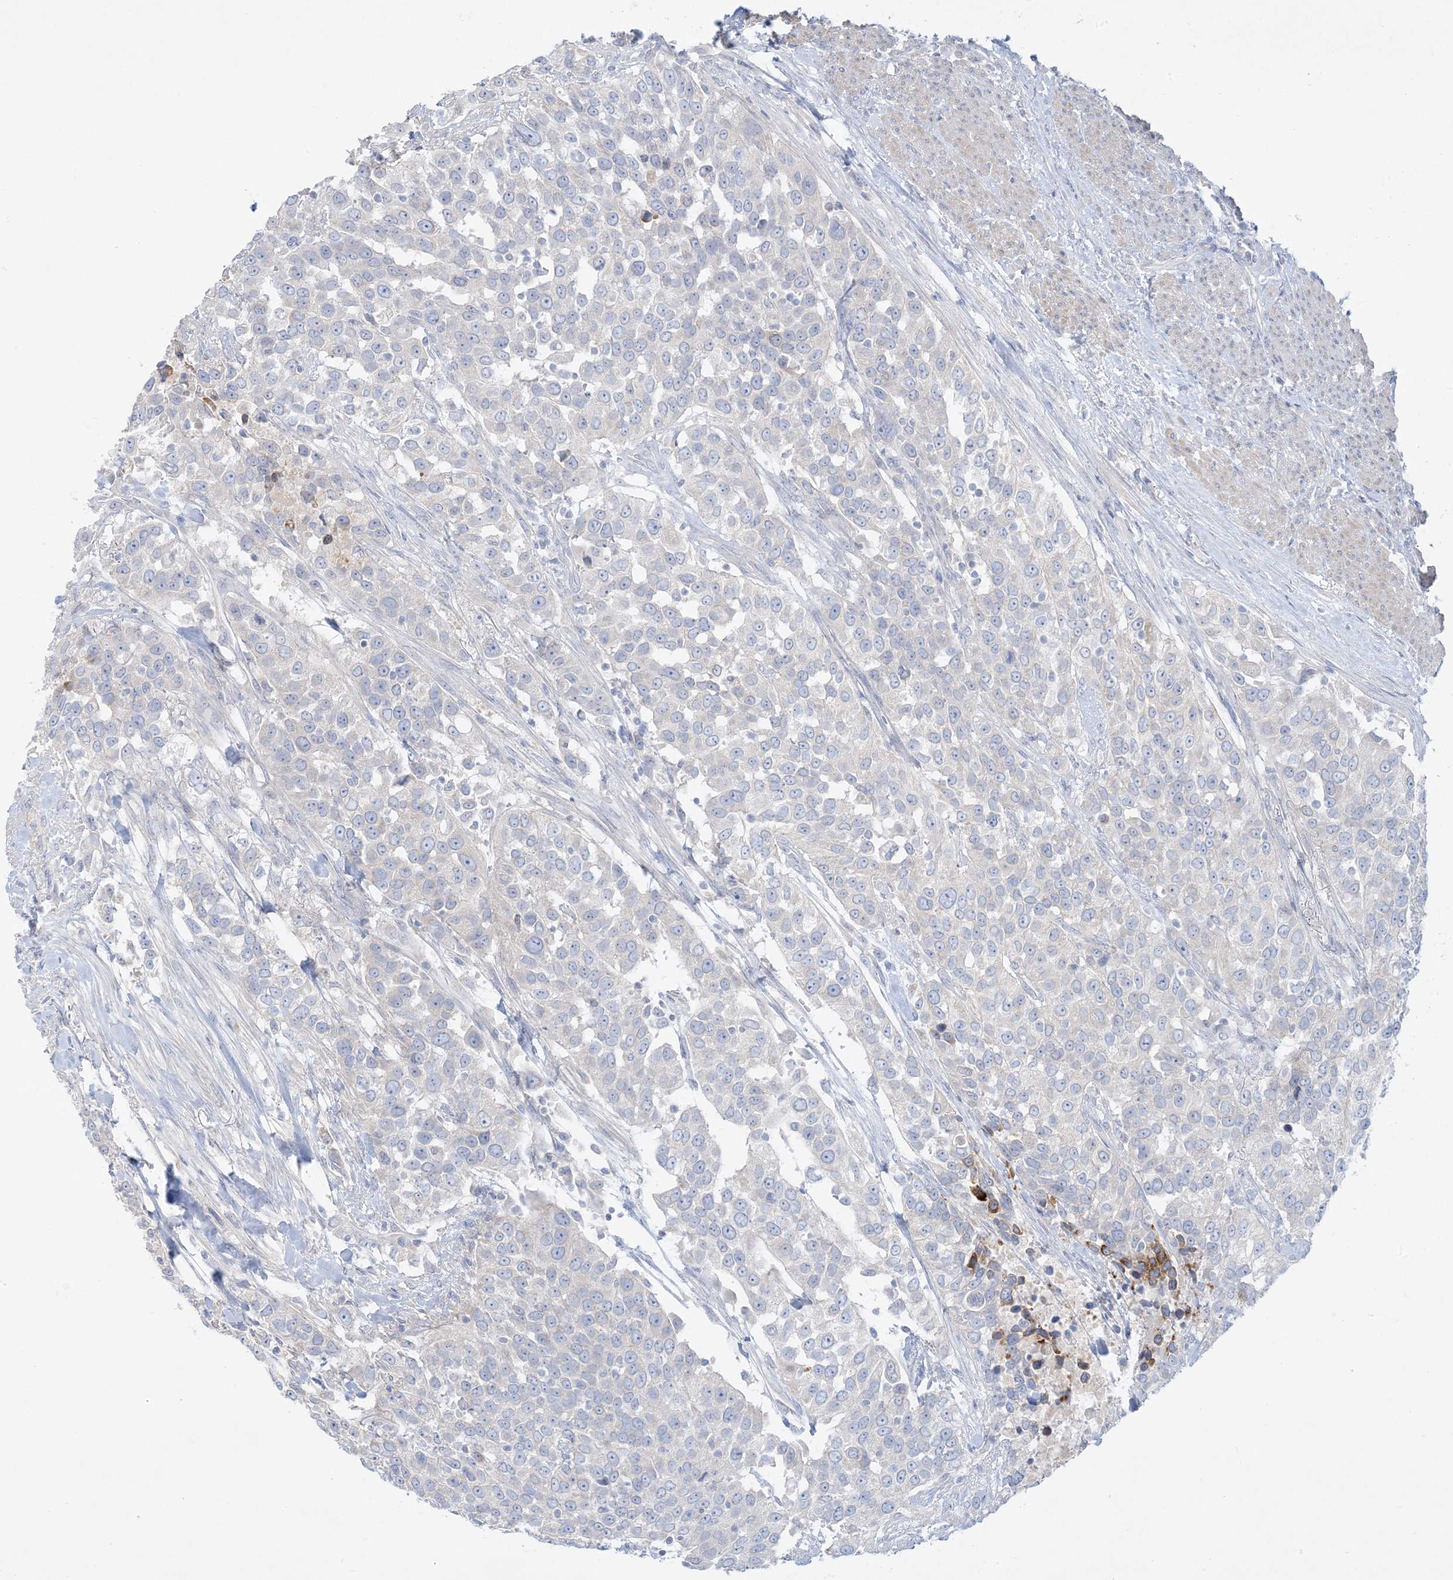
{"staining": {"intensity": "negative", "quantity": "none", "location": "none"}, "tissue": "urothelial cancer", "cell_type": "Tumor cells", "image_type": "cancer", "snomed": [{"axis": "morphology", "description": "Urothelial carcinoma, High grade"}, {"axis": "topography", "description": "Urinary bladder"}], "caption": "Human high-grade urothelial carcinoma stained for a protein using immunohistochemistry demonstrates no expression in tumor cells.", "gene": "FAM184A", "patient": {"sex": "female", "age": 80}}